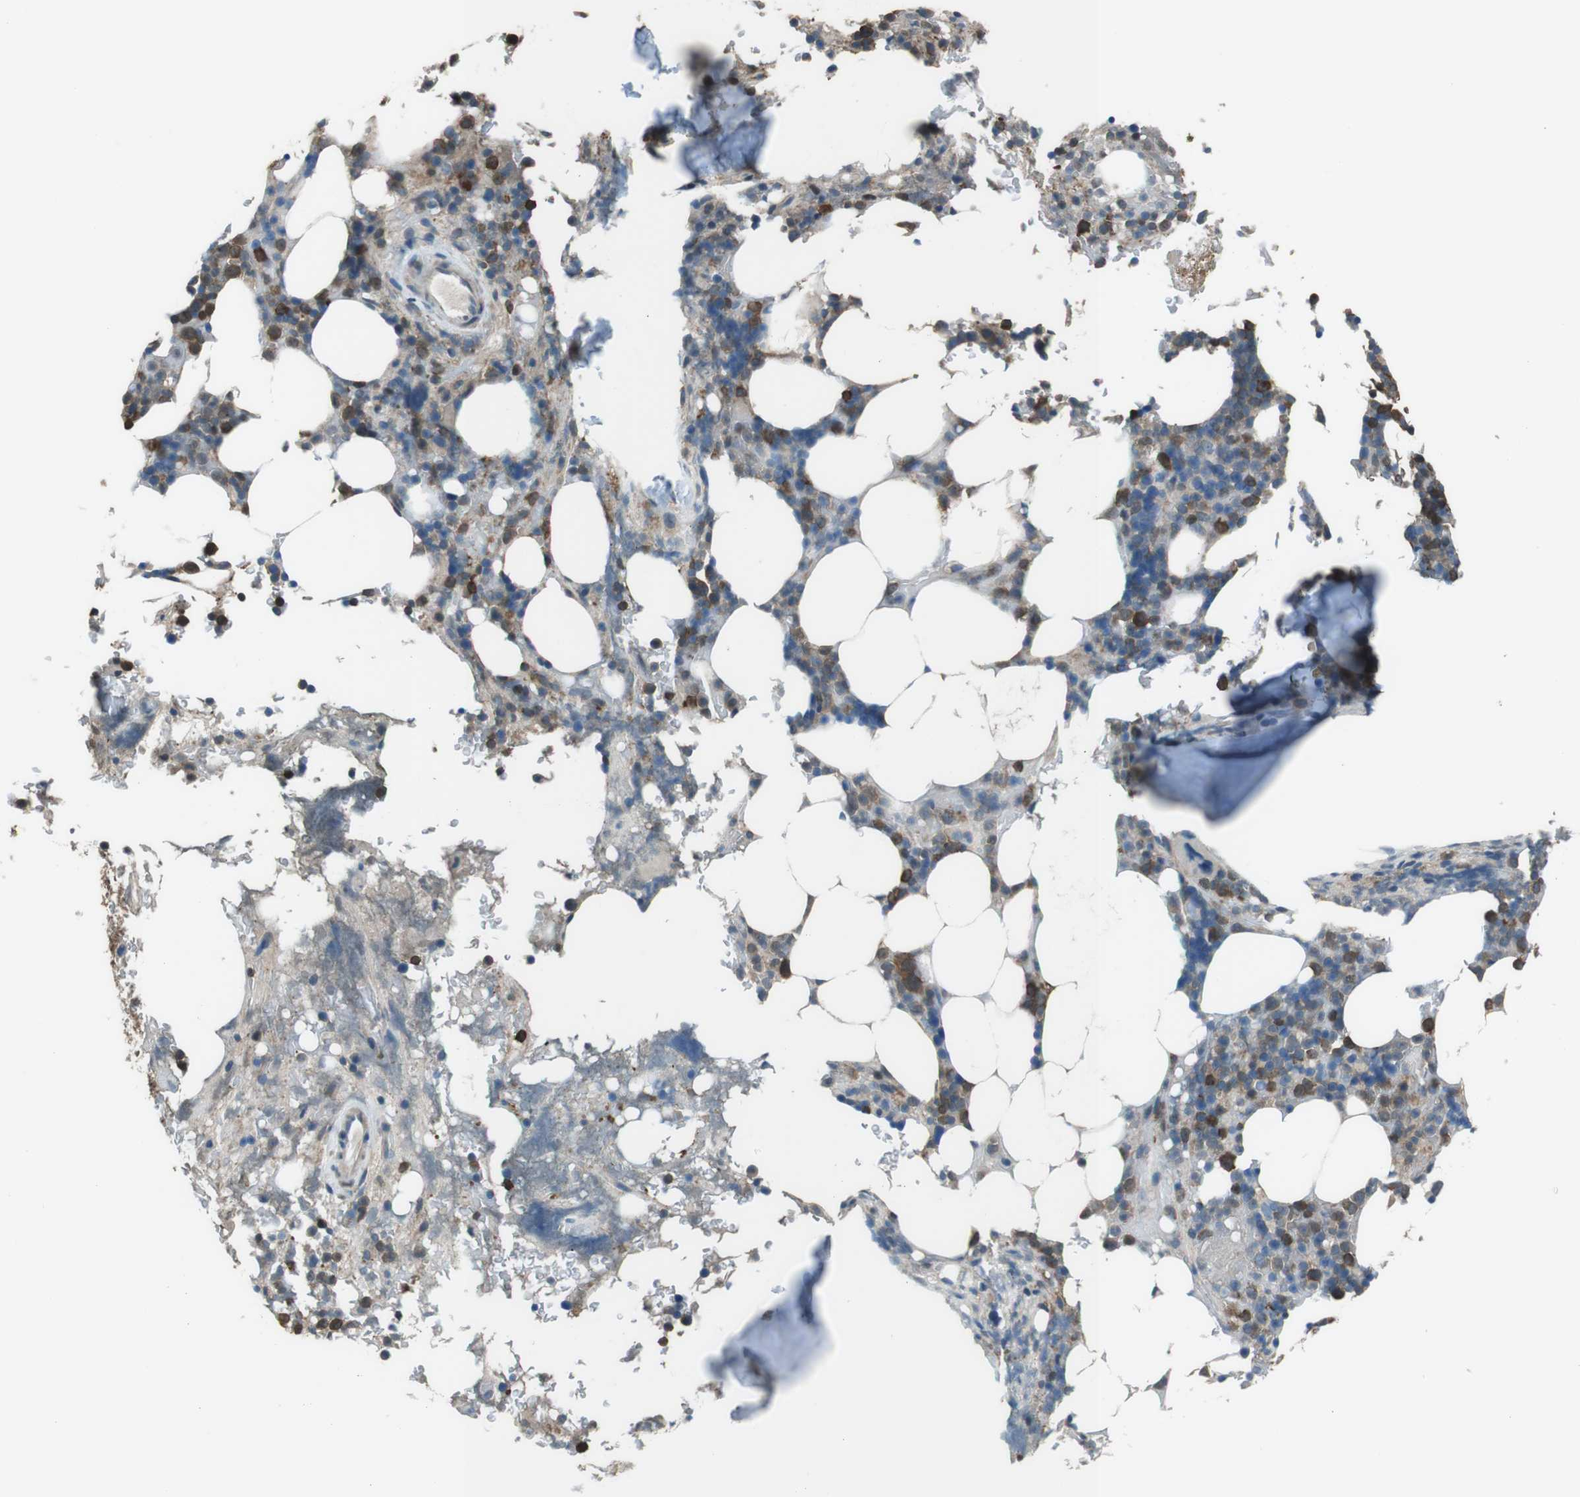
{"staining": {"intensity": "moderate", "quantity": "25%-75%", "location": "cytoplasmic/membranous,nuclear"}, "tissue": "bone marrow", "cell_type": "Hematopoietic cells", "image_type": "normal", "snomed": [{"axis": "morphology", "description": "Normal tissue, NOS"}, {"axis": "topography", "description": "Bone marrow"}], "caption": "Immunohistochemistry (IHC) histopathology image of unremarkable human bone marrow stained for a protein (brown), which displays medium levels of moderate cytoplasmic/membranous,nuclear staining in about 25%-75% of hematopoietic cells.", "gene": "TWSG1", "patient": {"sex": "female", "age": 73}}